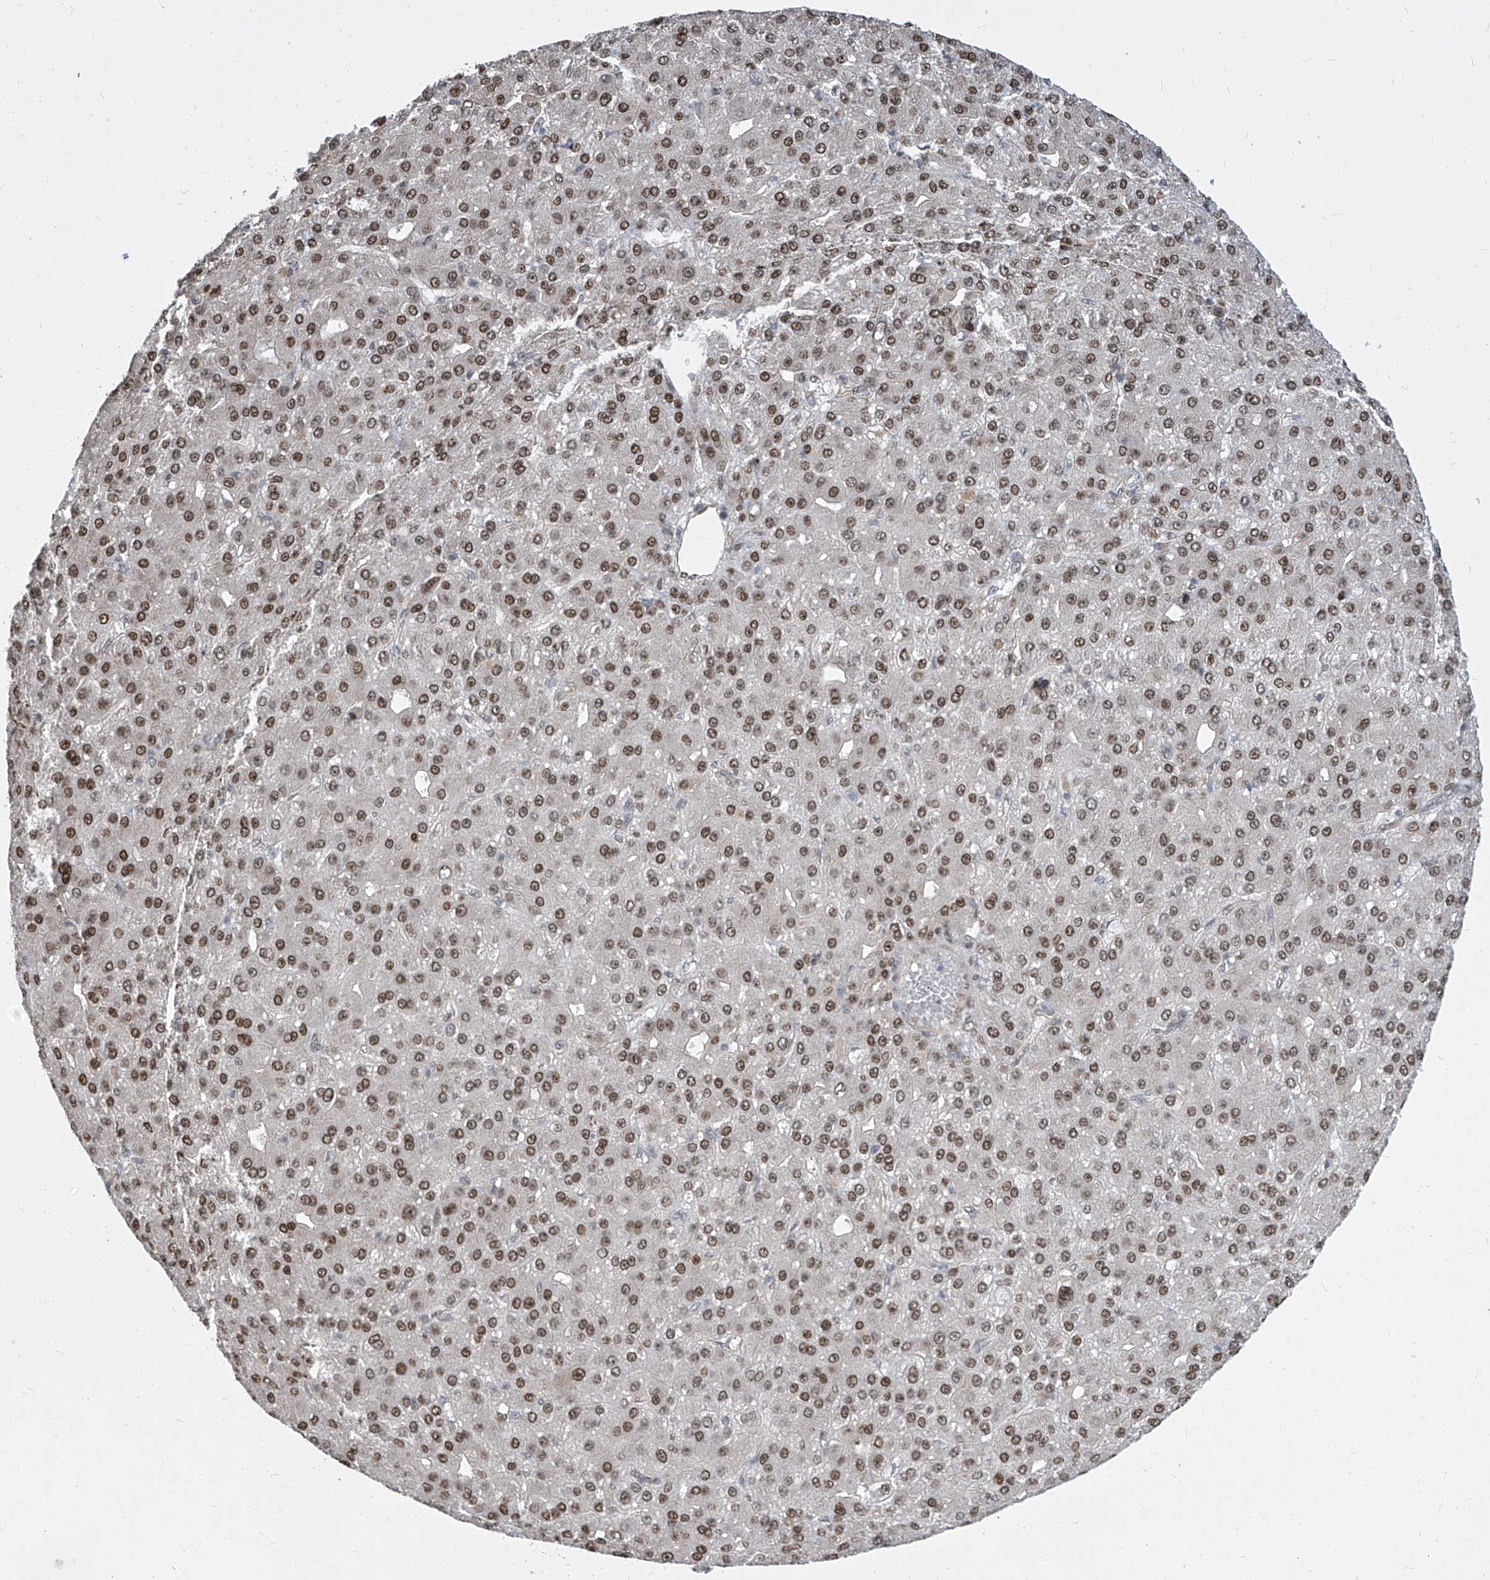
{"staining": {"intensity": "moderate", "quantity": ">75%", "location": "nuclear"}, "tissue": "liver cancer", "cell_type": "Tumor cells", "image_type": "cancer", "snomed": [{"axis": "morphology", "description": "Carcinoma, Hepatocellular, NOS"}, {"axis": "topography", "description": "Liver"}], "caption": "This is an image of immunohistochemistry (IHC) staining of hepatocellular carcinoma (liver), which shows moderate positivity in the nuclear of tumor cells.", "gene": "CETN2", "patient": {"sex": "male", "age": 67}}